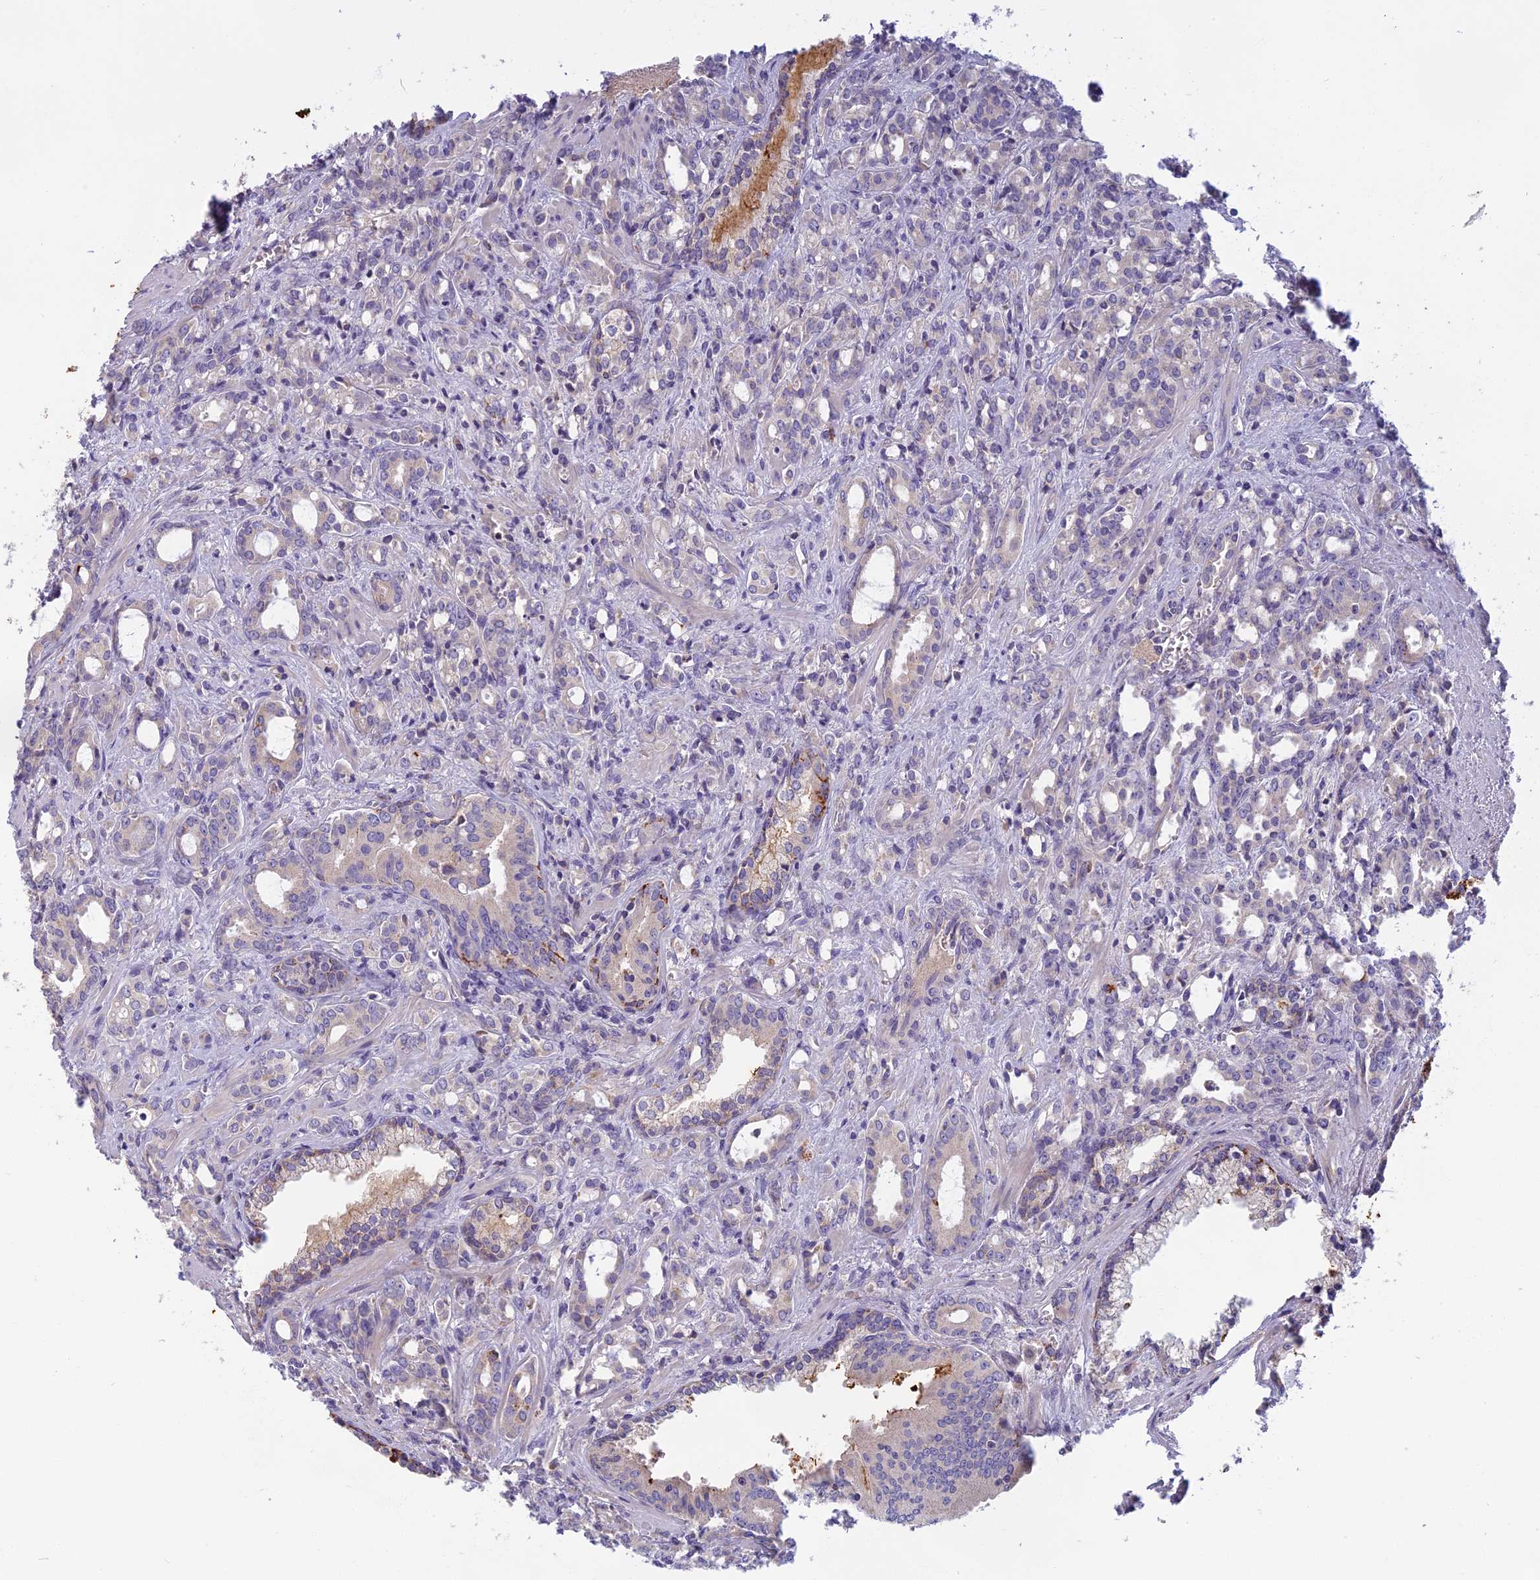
{"staining": {"intensity": "weak", "quantity": "<25%", "location": "cytoplasmic/membranous"}, "tissue": "prostate cancer", "cell_type": "Tumor cells", "image_type": "cancer", "snomed": [{"axis": "morphology", "description": "Adenocarcinoma, High grade"}, {"axis": "topography", "description": "Prostate"}], "caption": "Immunohistochemistry (IHC) image of adenocarcinoma (high-grade) (prostate) stained for a protein (brown), which demonstrates no positivity in tumor cells.", "gene": "SEMA7A", "patient": {"sex": "male", "age": 72}}